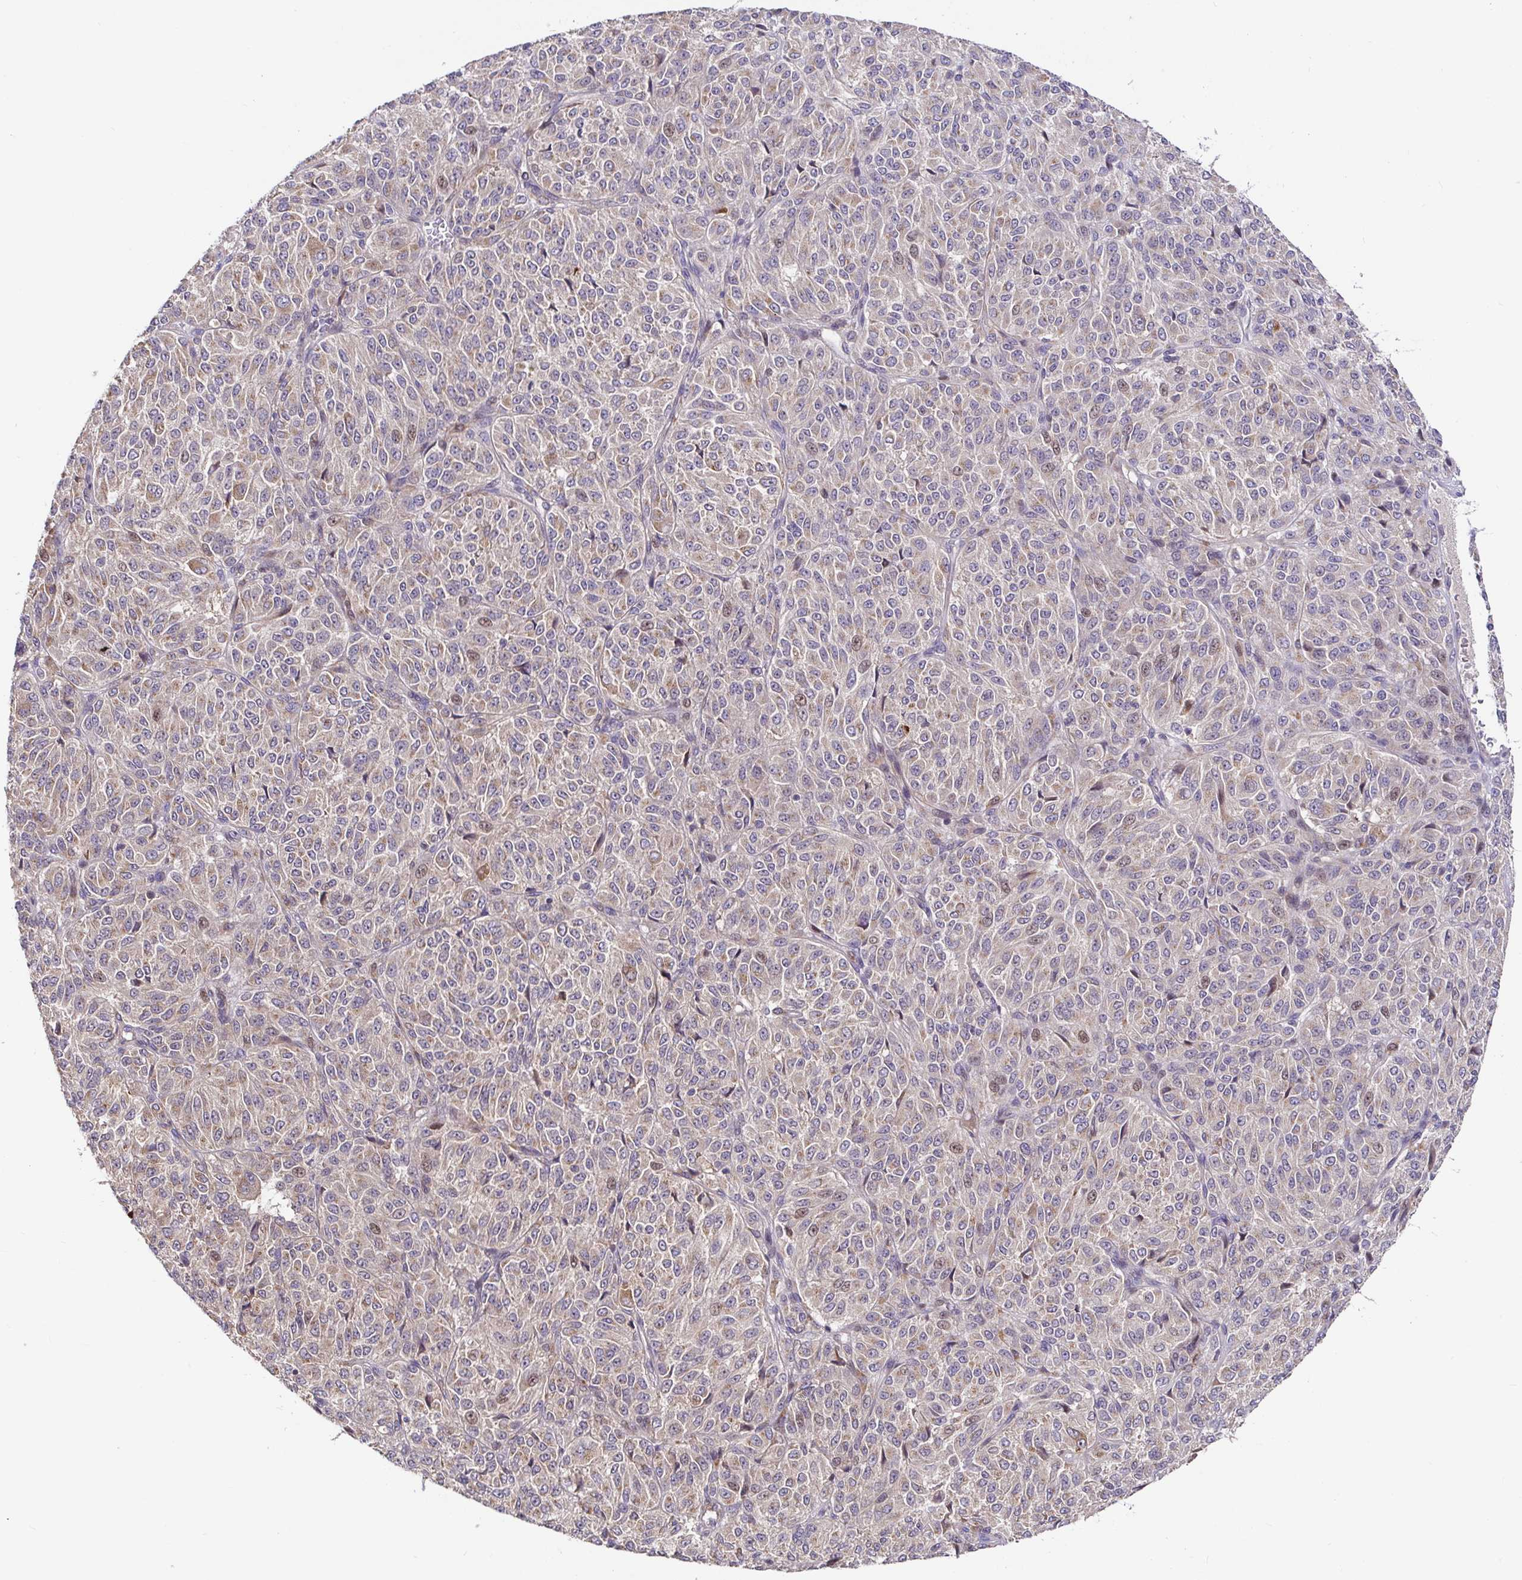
{"staining": {"intensity": "weak", "quantity": "<25%", "location": "cytoplasmic/membranous,nuclear"}, "tissue": "melanoma", "cell_type": "Tumor cells", "image_type": "cancer", "snomed": [{"axis": "morphology", "description": "Malignant melanoma, Metastatic site"}, {"axis": "topography", "description": "Brain"}], "caption": "IHC micrograph of malignant melanoma (metastatic site) stained for a protein (brown), which demonstrates no staining in tumor cells.", "gene": "ELP1", "patient": {"sex": "female", "age": 56}}